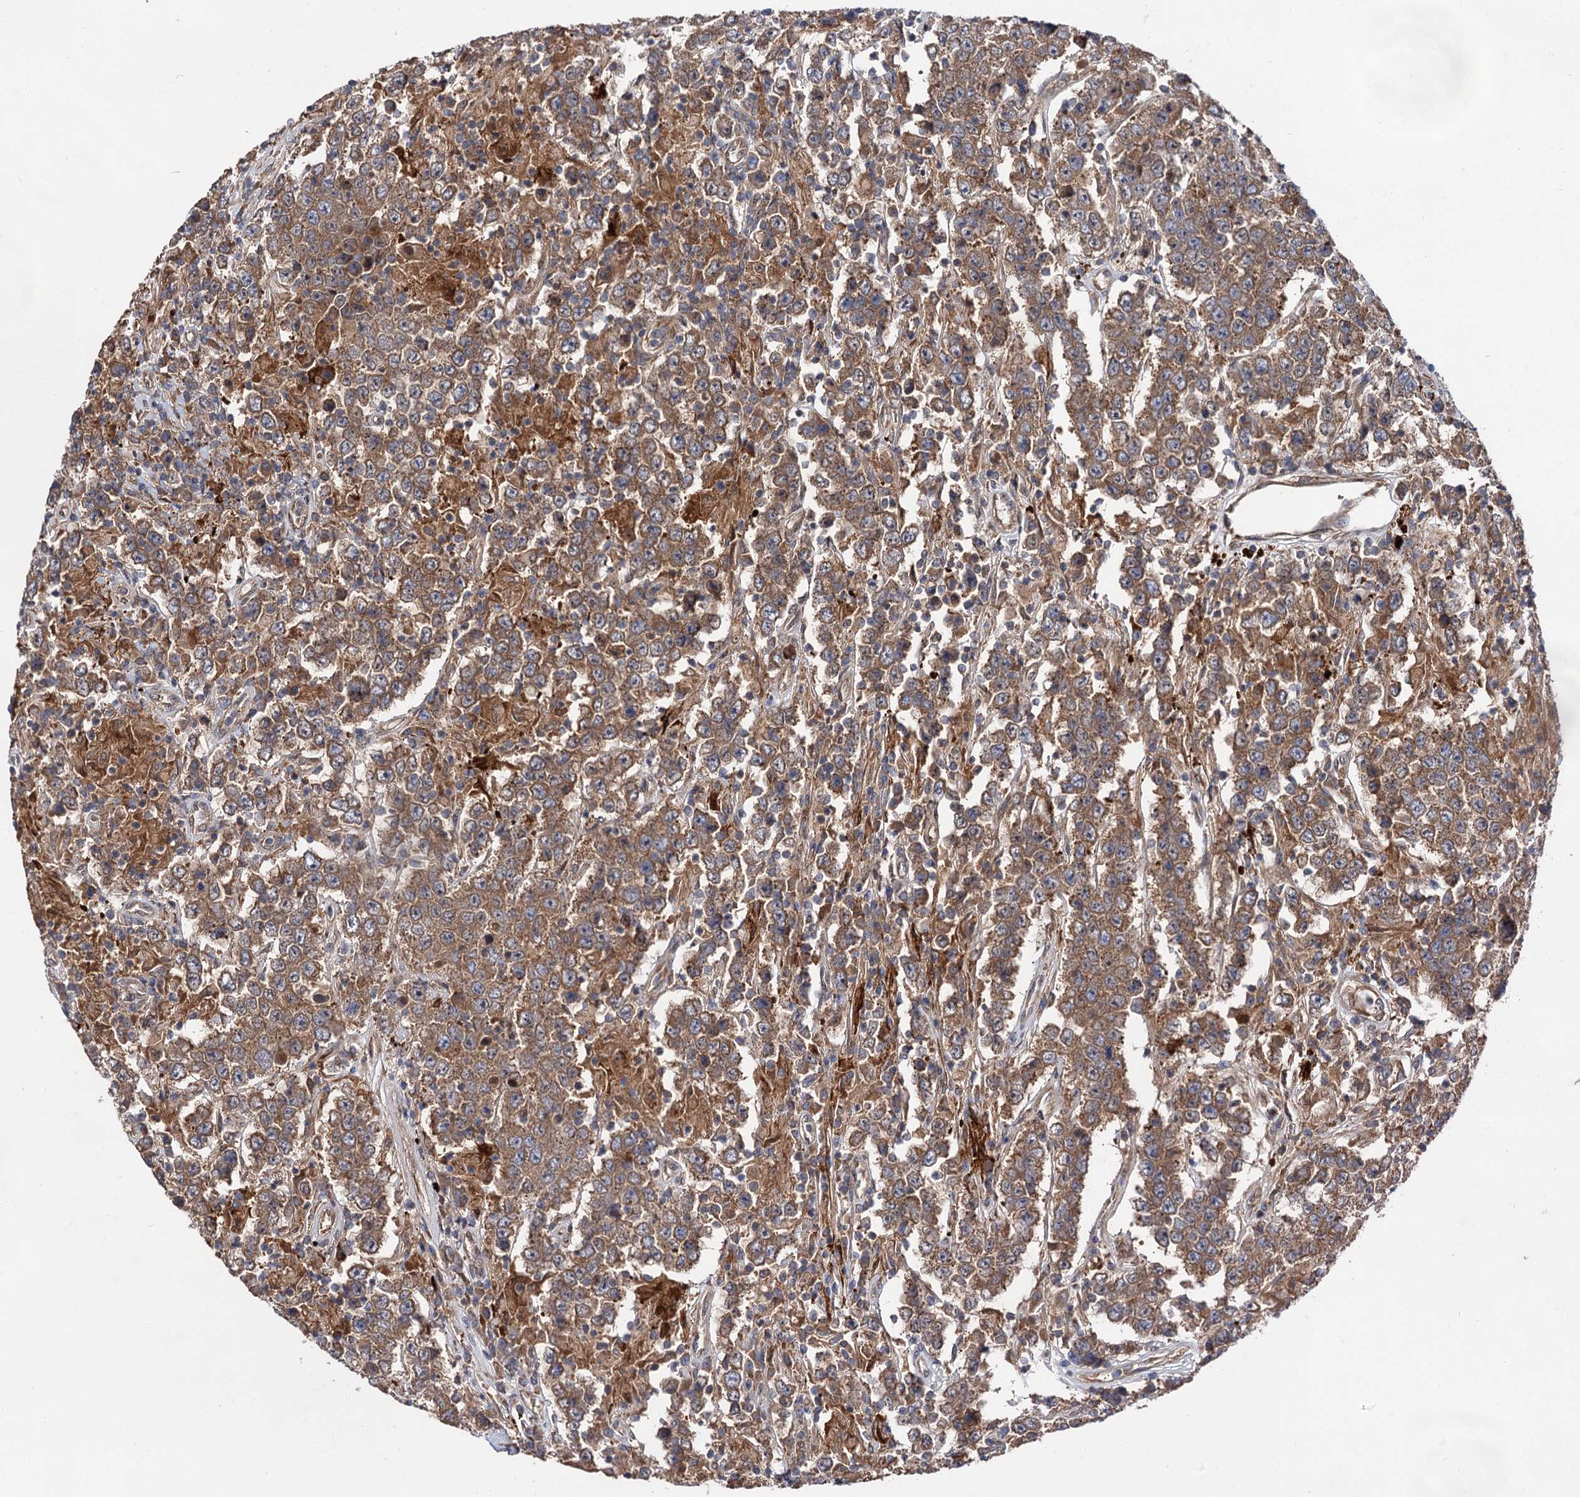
{"staining": {"intensity": "moderate", "quantity": ">75%", "location": "cytoplasmic/membranous"}, "tissue": "testis cancer", "cell_type": "Tumor cells", "image_type": "cancer", "snomed": [{"axis": "morphology", "description": "Normal tissue, NOS"}, {"axis": "morphology", "description": "Urothelial carcinoma, High grade"}, {"axis": "morphology", "description": "Seminoma, NOS"}, {"axis": "morphology", "description": "Carcinoma, Embryonal, NOS"}, {"axis": "topography", "description": "Urinary bladder"}, {"axis": "topography", "description": "Testis"}], "caption": "A medium amount of moderate cytoplasmic/membranous expression is appreciated in approximately >75% of tumor cells in testis cancer (embryonal carcinoma) tissue. Using DAB (3,3'-diaminobenzidine) (brown) and hematoxylin (blue) stains, captured at high magnification using brightfield microscopy.", "gene": "NAA25", "patient": {"sex": "male", "age": 41}}